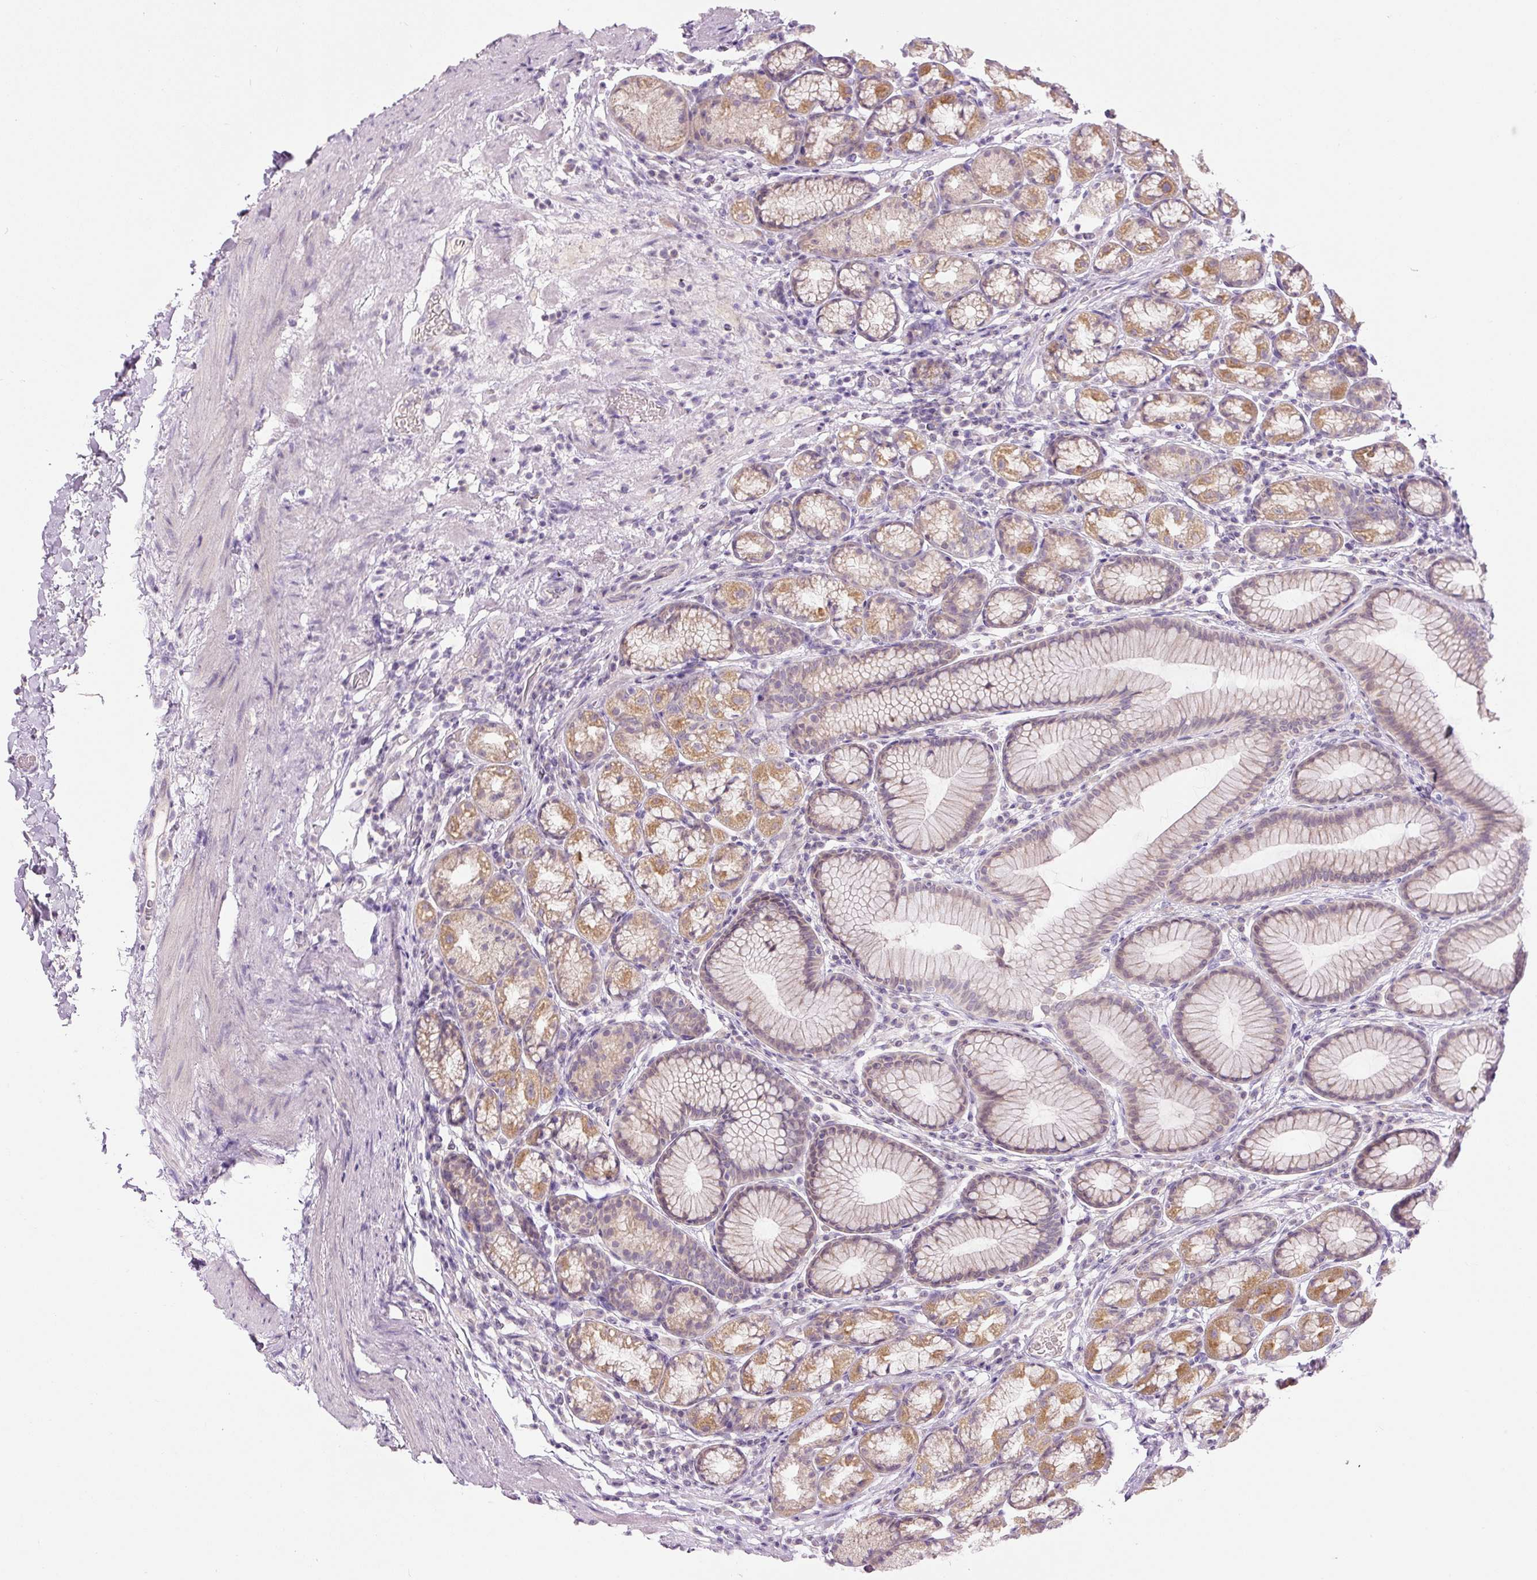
{"staining": {"intensity": "moderate", "quantity": "25%-75%", "location": "cytoplasmic/membranous"}, "tissue": "stomach", "cell_type": "Glandular cells", "image_type": "normal", "snomed": [{"axis": "morphology", "description": "Normal tissue, NOS"}, {"axis": "topography", "description": "Stomach, lower"}], "caption": "This image demonstrates immunohistochemistry staining of normal stomach, with medium moderate cytoplasmic/membranous staining in about 25%-75% of glandular cells.", "gene": "FABP7", "patient": {"sex": "male", "age": 67}}